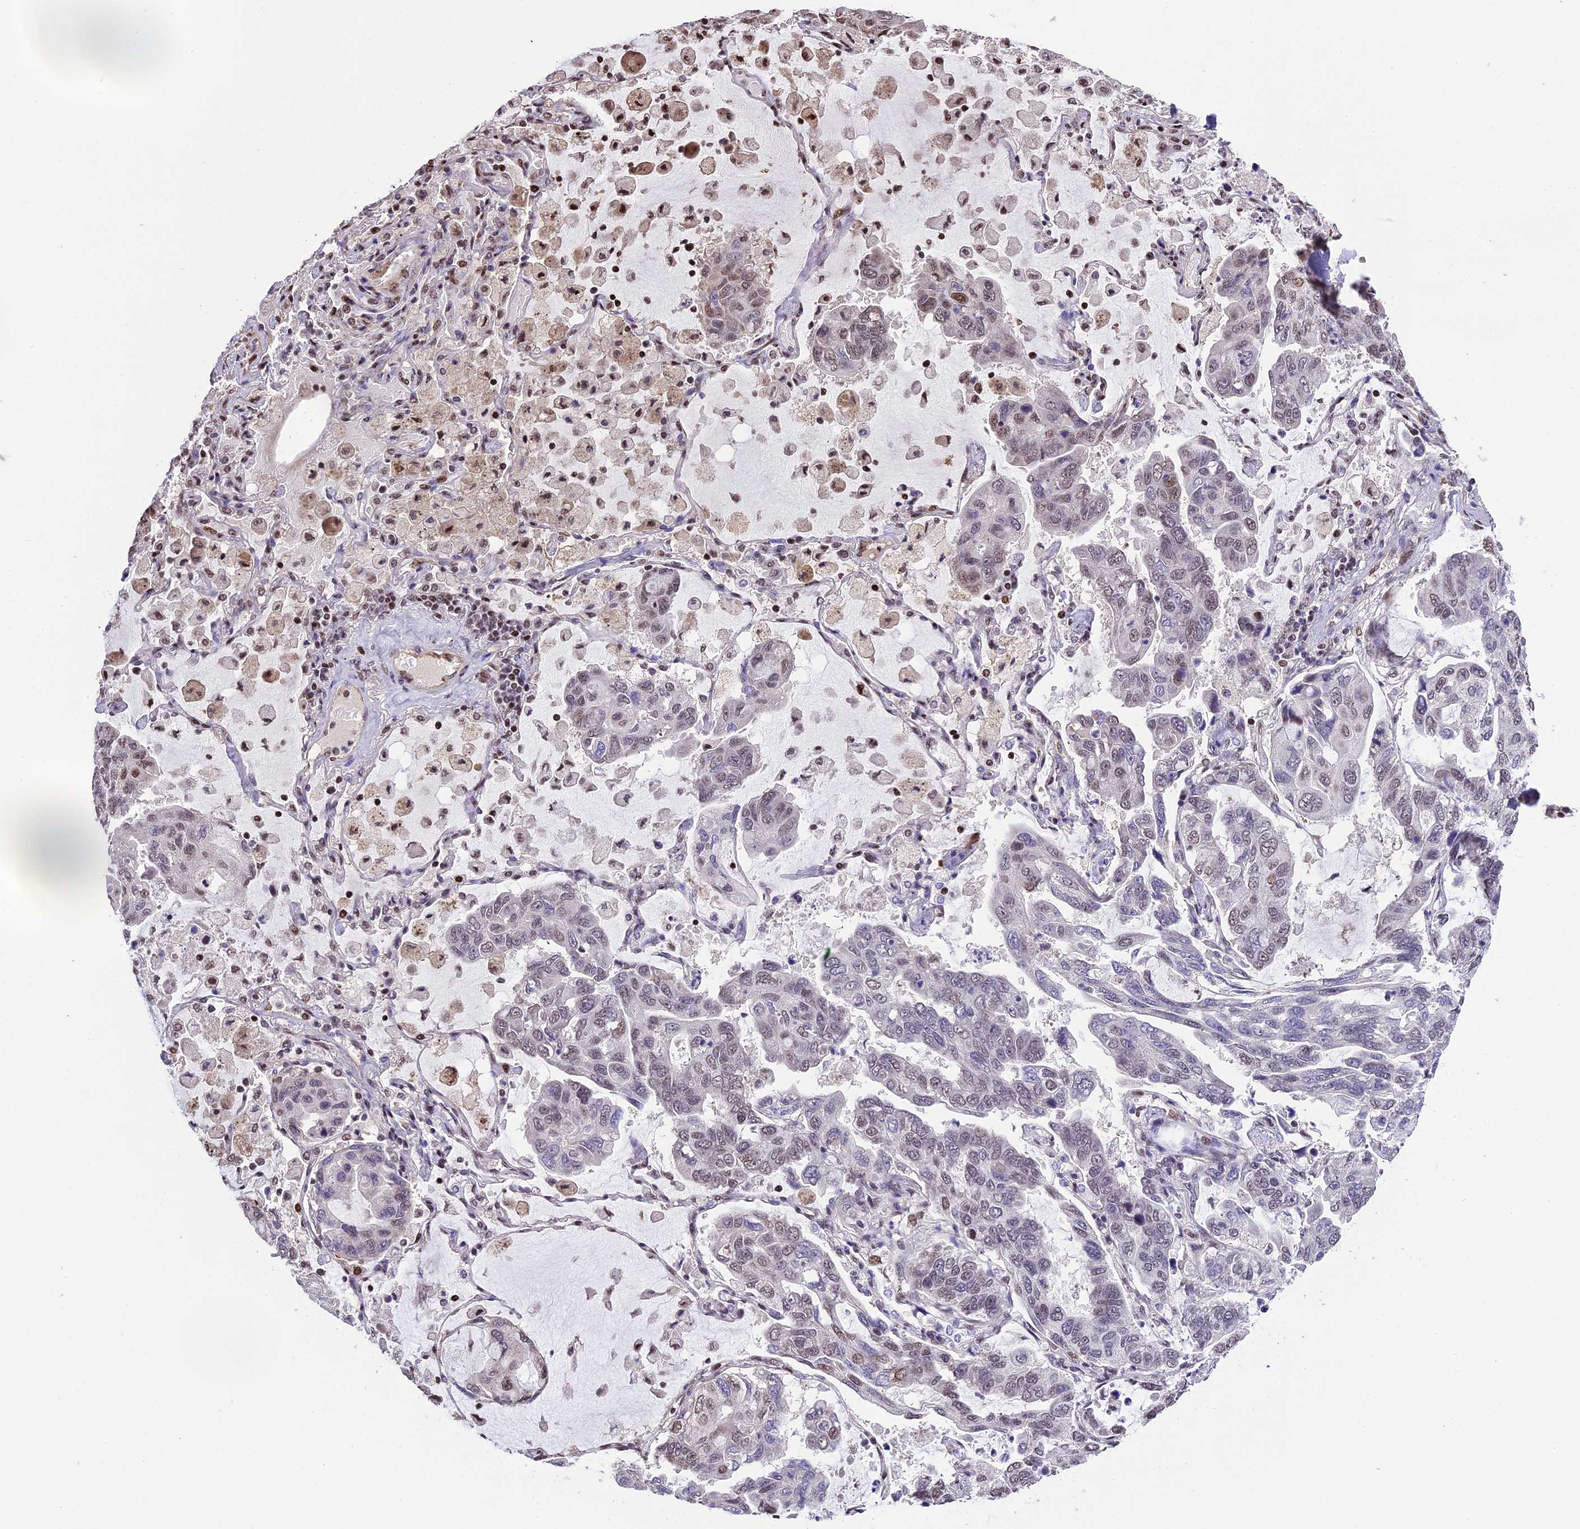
{"staining": {"intensity": "moderate", "quantity": "<25%", "location": "nuclear"}, "tissue": "lung cancer", "cell_type": "Tumor cells", "image_type": "cancer", "snomed": [{"axis": "morphology", "description": "Adenocarcinoma, NOS"}, {"axis": "topography", "description": "Lung"}], "caption": "Immunohistochemical staining of human lung cancer reveals low levels of moderate nuclear positivity in approximately <25% of tumor cells. The staining is performed using DAB (3,3'-diaminobenzidine) brown chromogen to label protein expression. The nuclei are counter-stained blue using hematoxylin.", "gene": "POLR3E", "patient": {"sex": "male", "age": 64}}